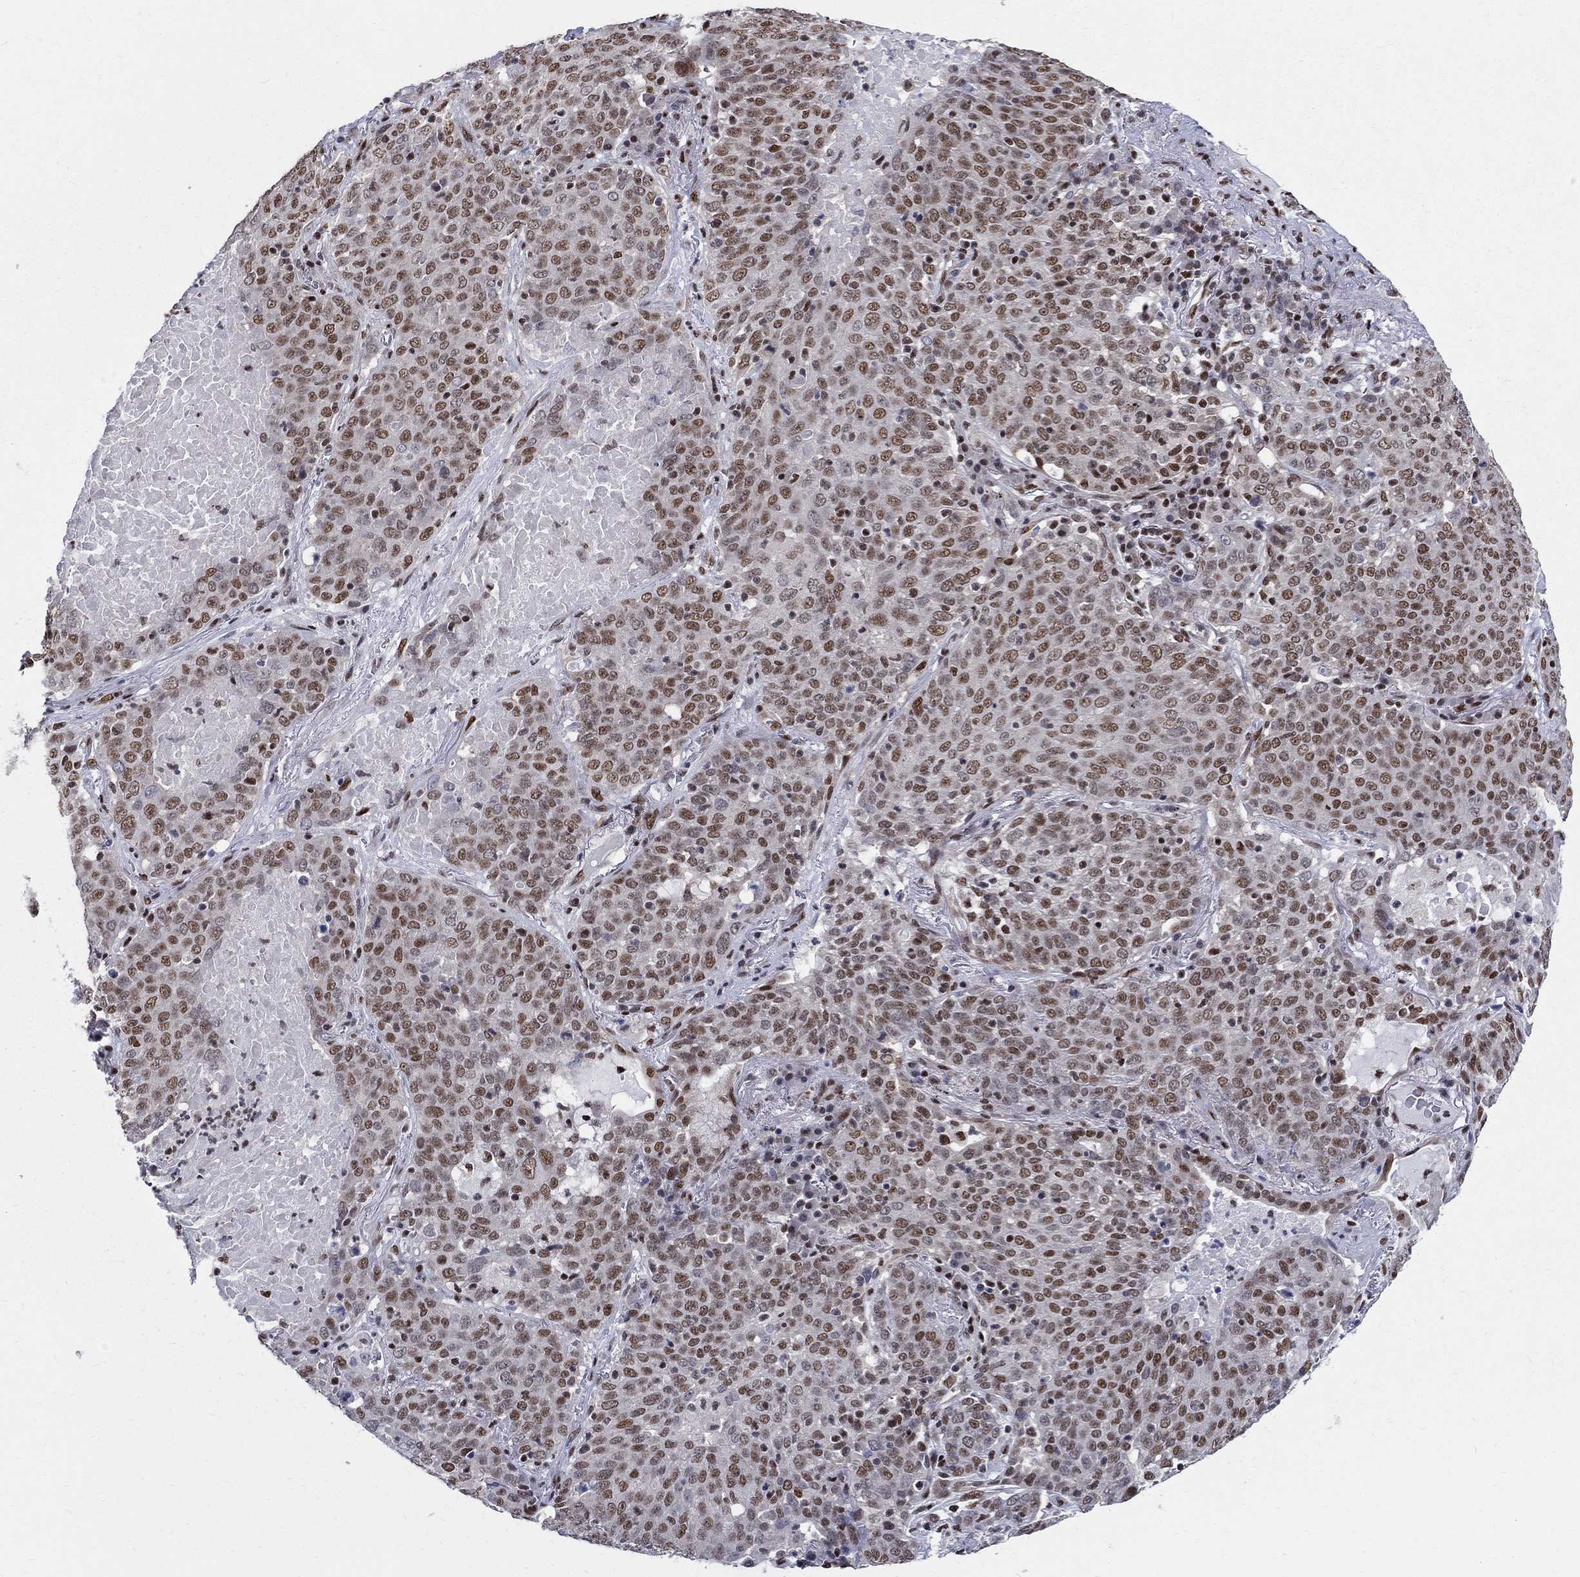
{"staining": {"intensity": "moderate", "quantity": "25%-75%", "location": "nuclear"}, "tissue": "lung cancer", "cell_type": "Tumor cells", "image_type": "cancer", "snomed": [{"axis": "morphology", "description": "Squamous cell carcinoma, NOS"}, {"axis": "topography", "description": "Lung"}], "caption": "Lung squamous cell carcinoma stained with a protein marker shows moderate staining in tumor cells.", "gene": "FBXO16", "patient": {"sex": "male", "age": 82}}